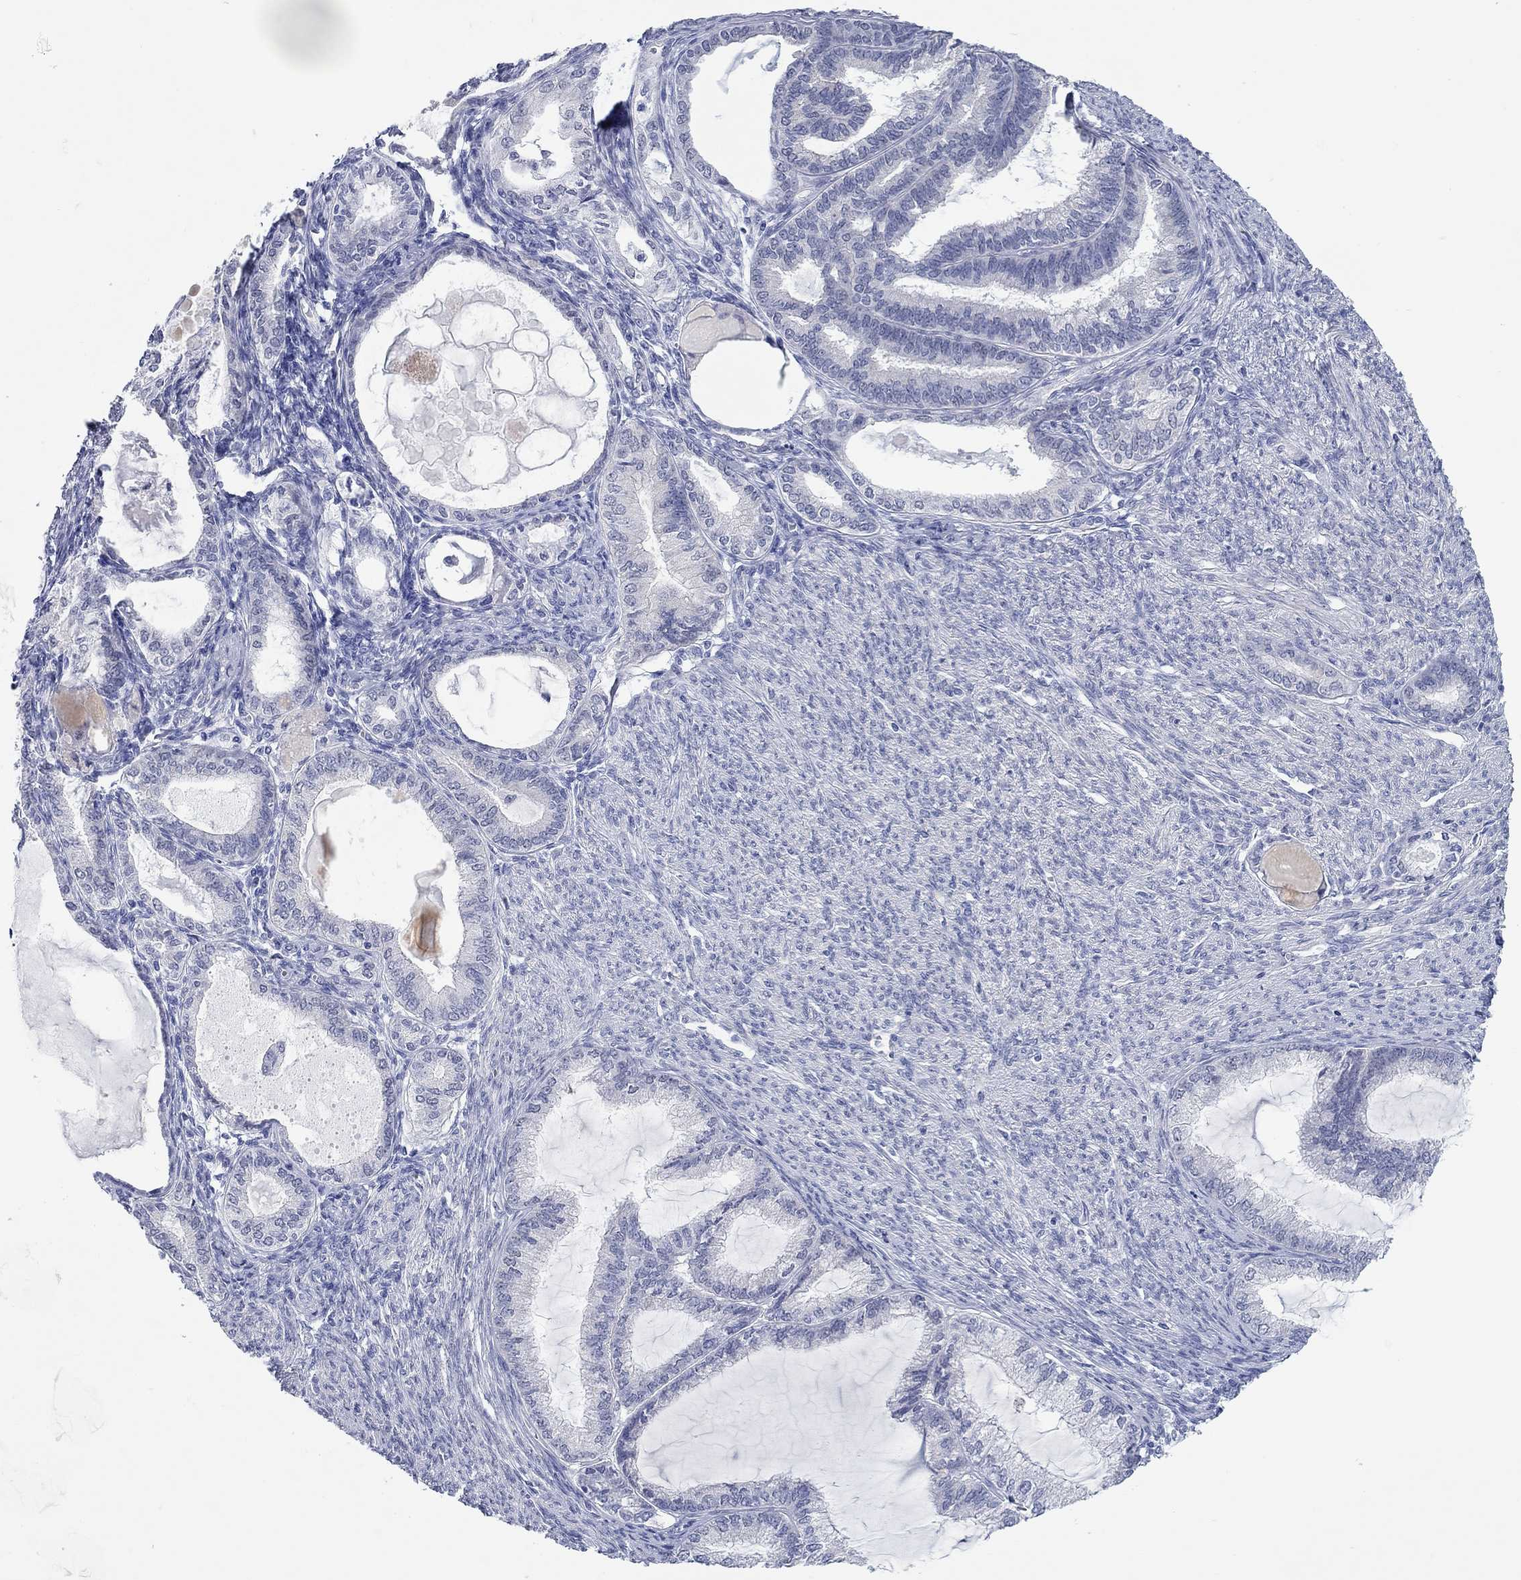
{"staining": {"intensity": "negative", "quantity": "none", "location": "none"}, "tissue": "endometrial cancer", "cell_type": "Tumor cells", "image_type": "cancer", "snomed": [{"axis": "morphology", "description": "Adenocarcinoma, NOS"}, {"axis": "topography", "description": "Endometrium"}], "caption": "IHC of adenocarcinoma (endometrial) shows no staining in tumor cells.", "gene": "WASF3", "patient": {"sex": "female", "age": 86}}